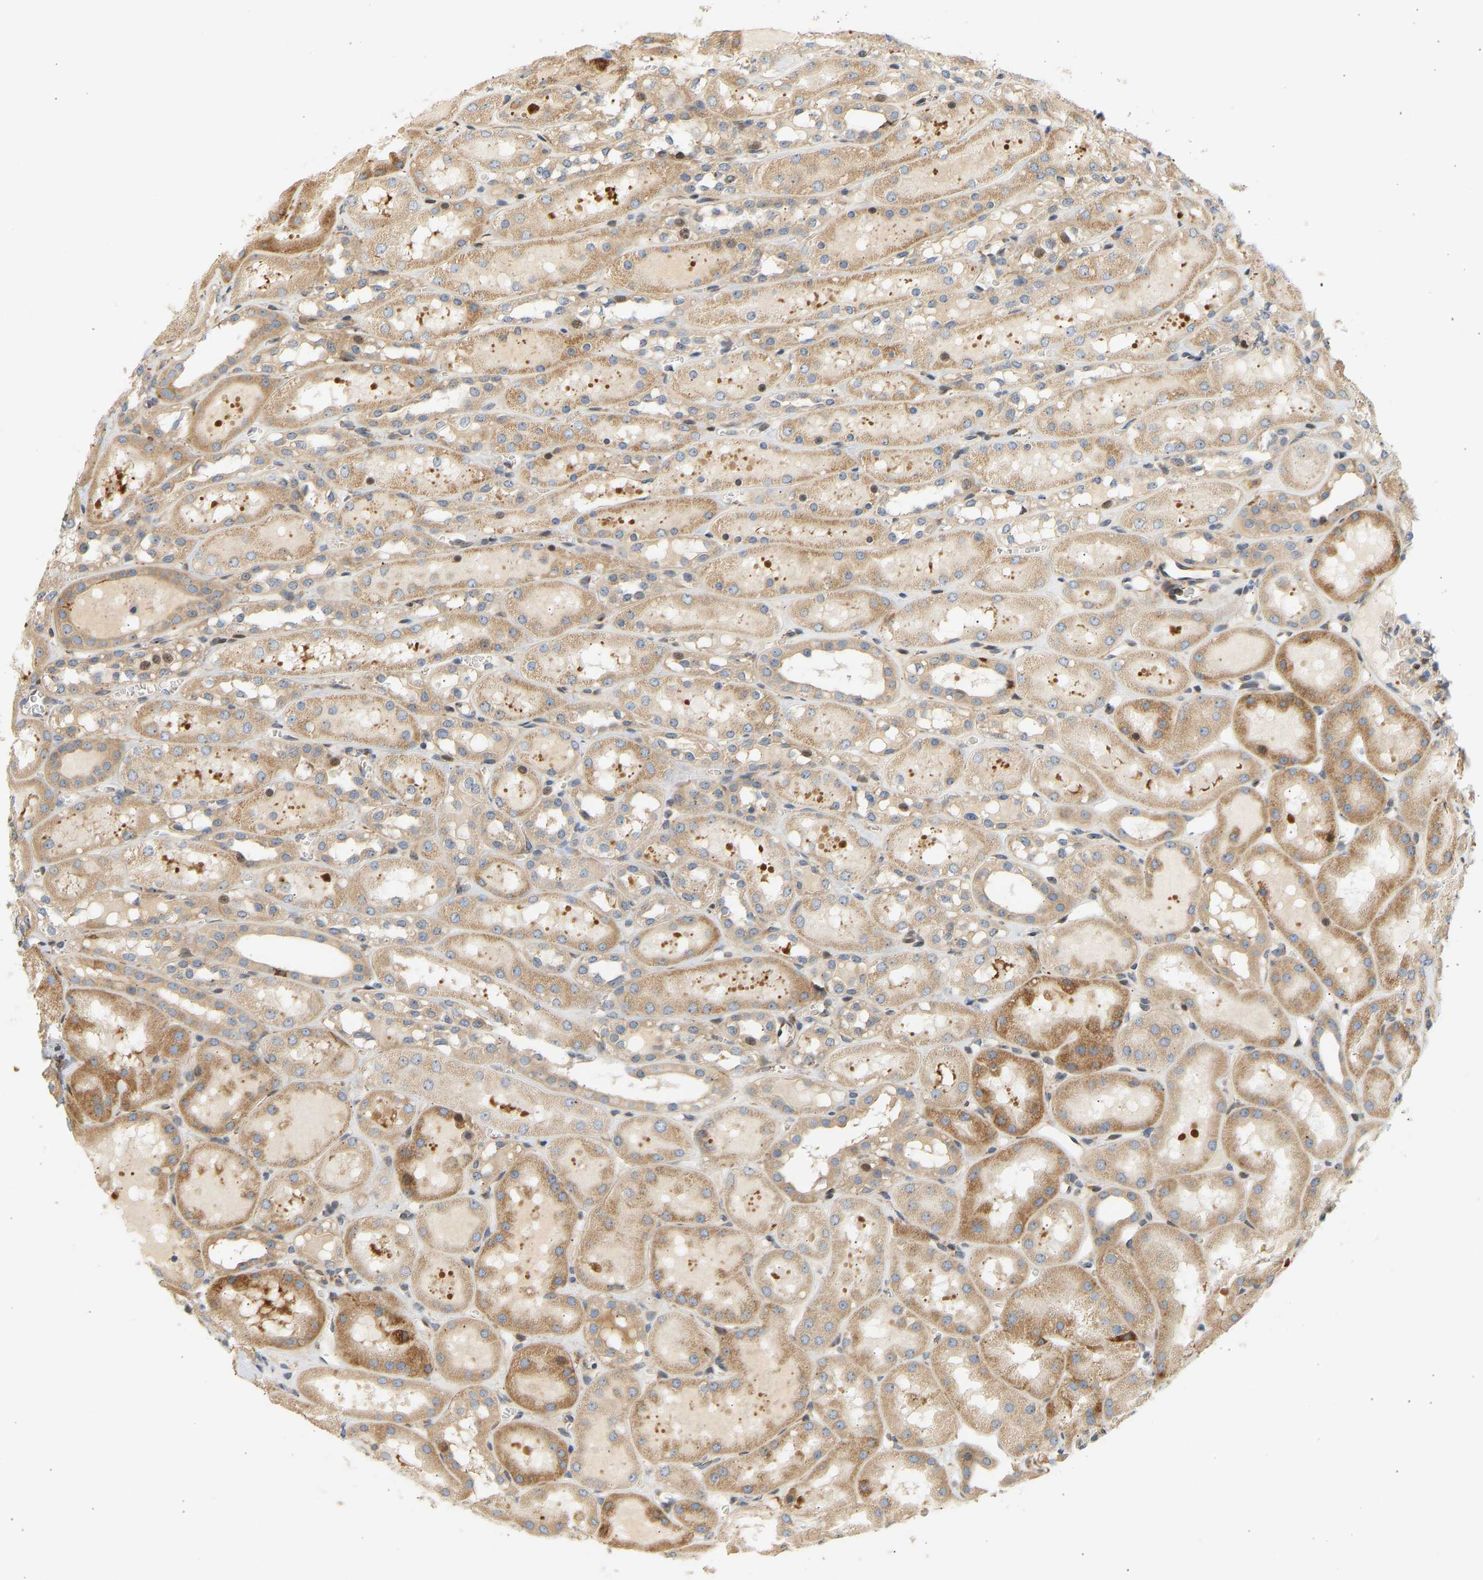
{"staining": {"intensity": "moderate", "quantity": "25%-75%", "location": "cytoplasmic/membranous"}, "tissue": "kidney", "cell_type": "Cells in glomeruli", "image_type": "normal", "snomed": [{"axis": "morphology", "description": "Normal tissue, NOS"}, {"axis": "topography", "description": "Kidney"}, {"axis": "topography", "description": "Urinary bladder"}], "caption": "A brown stain shows moderate cytoplasmic/membranous expression of a protein in cells in glomeruli of unremarkable kidney.", "gene": "RPS14", "patient": {"sex": "male", "age": 16}}